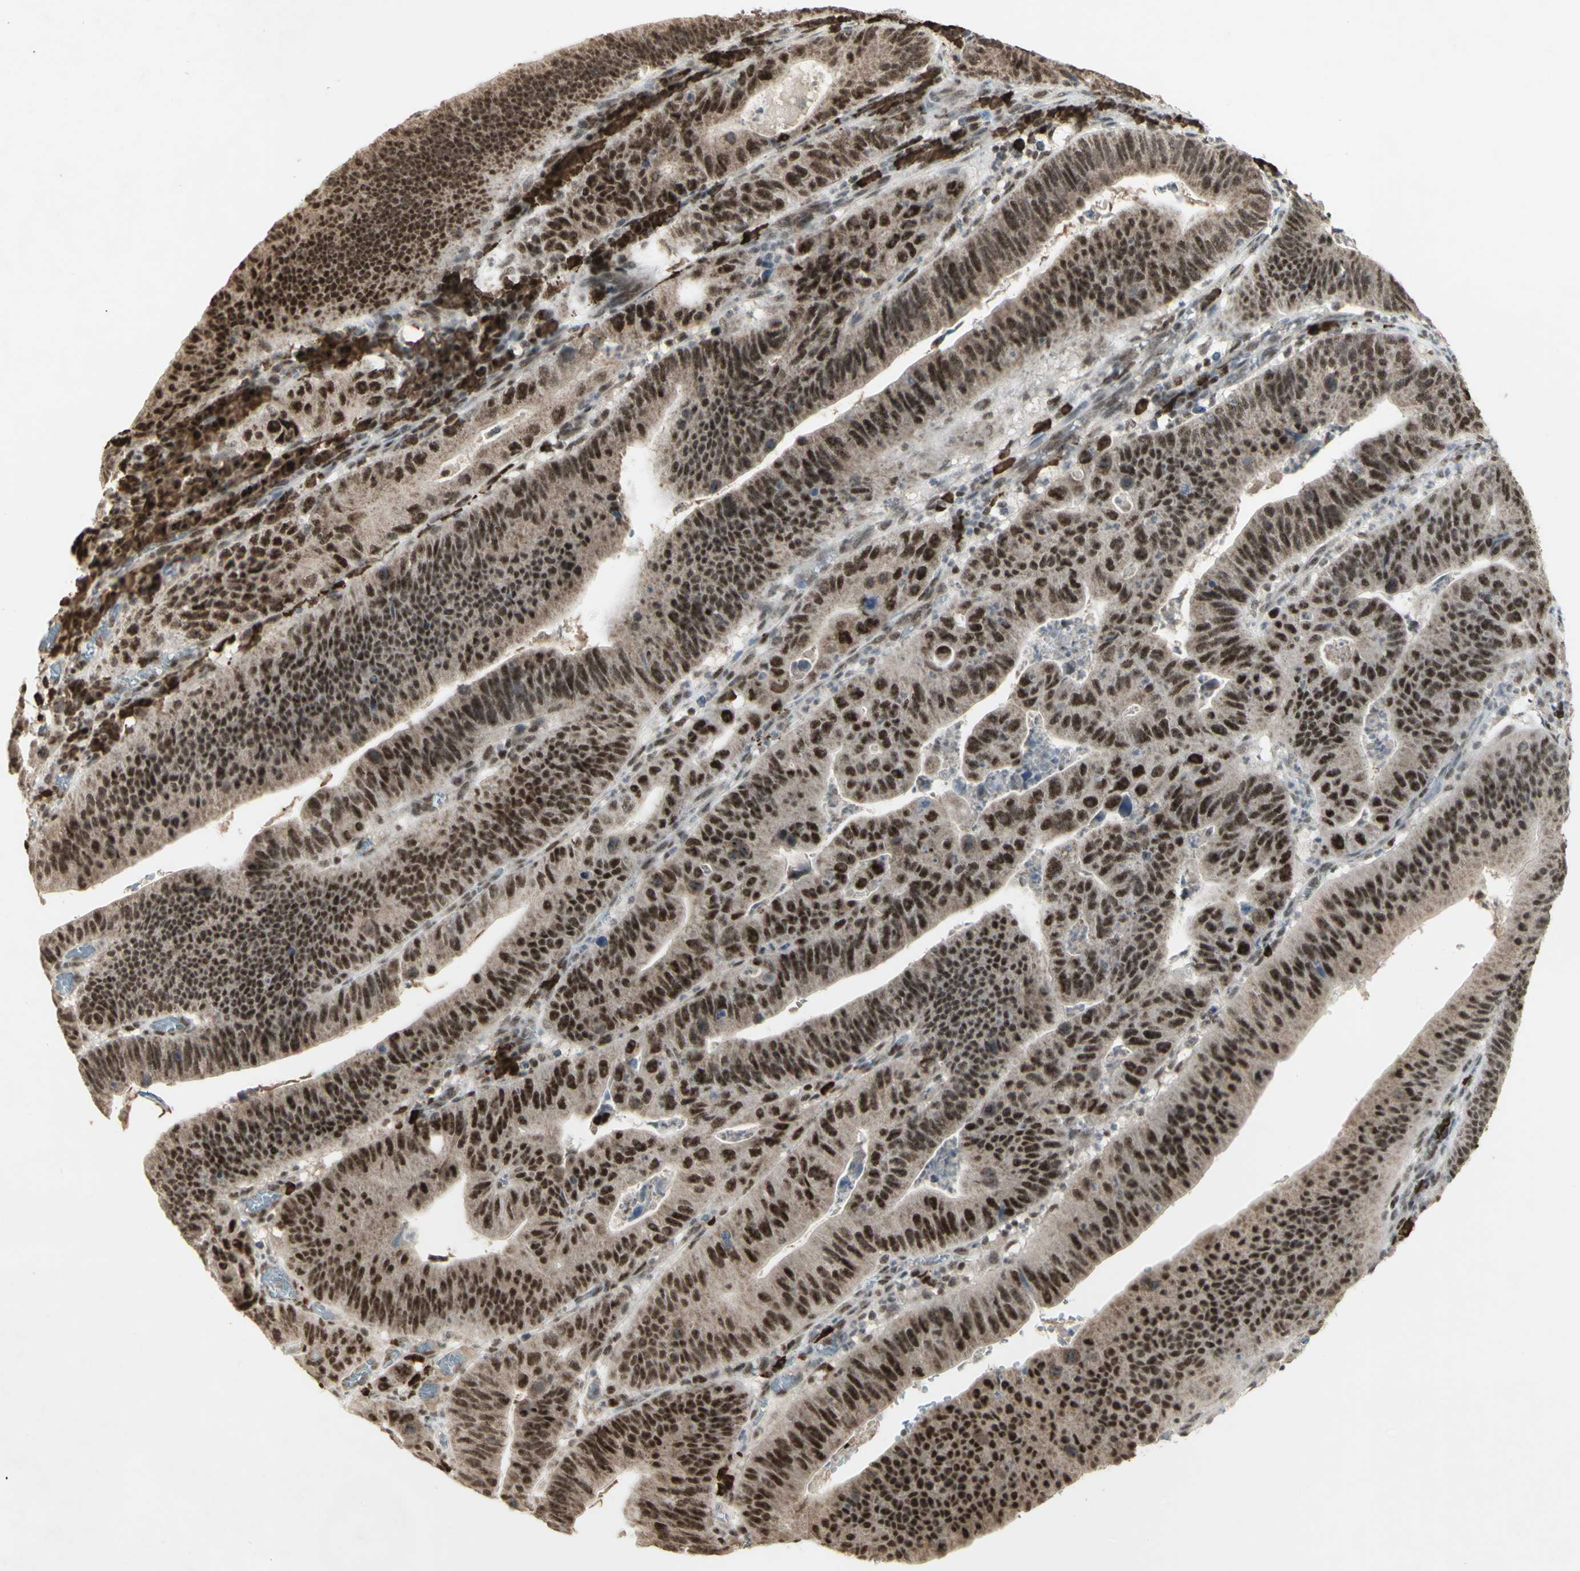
{"staining": {"intensity": "strong", "quantity": "25%-75%", "location": "nuclear"}, "tissue": "stomach cancer", "cell_type": "Tumor cells", "image_type": "cancer", "snomed": [{"axis": "morphology", "description": "Adenocarcinoma, NOS"}, {"axis": "topography", "description": "Stomach"}], "caption": "Immunohistochemistry (IHC) of human stomach cancer displays high levels of strong nuclear positivity in about 25%-75% of tumor cells.", "gene": "CCNT1", "patient": {"sex": "male", "age": 59}}